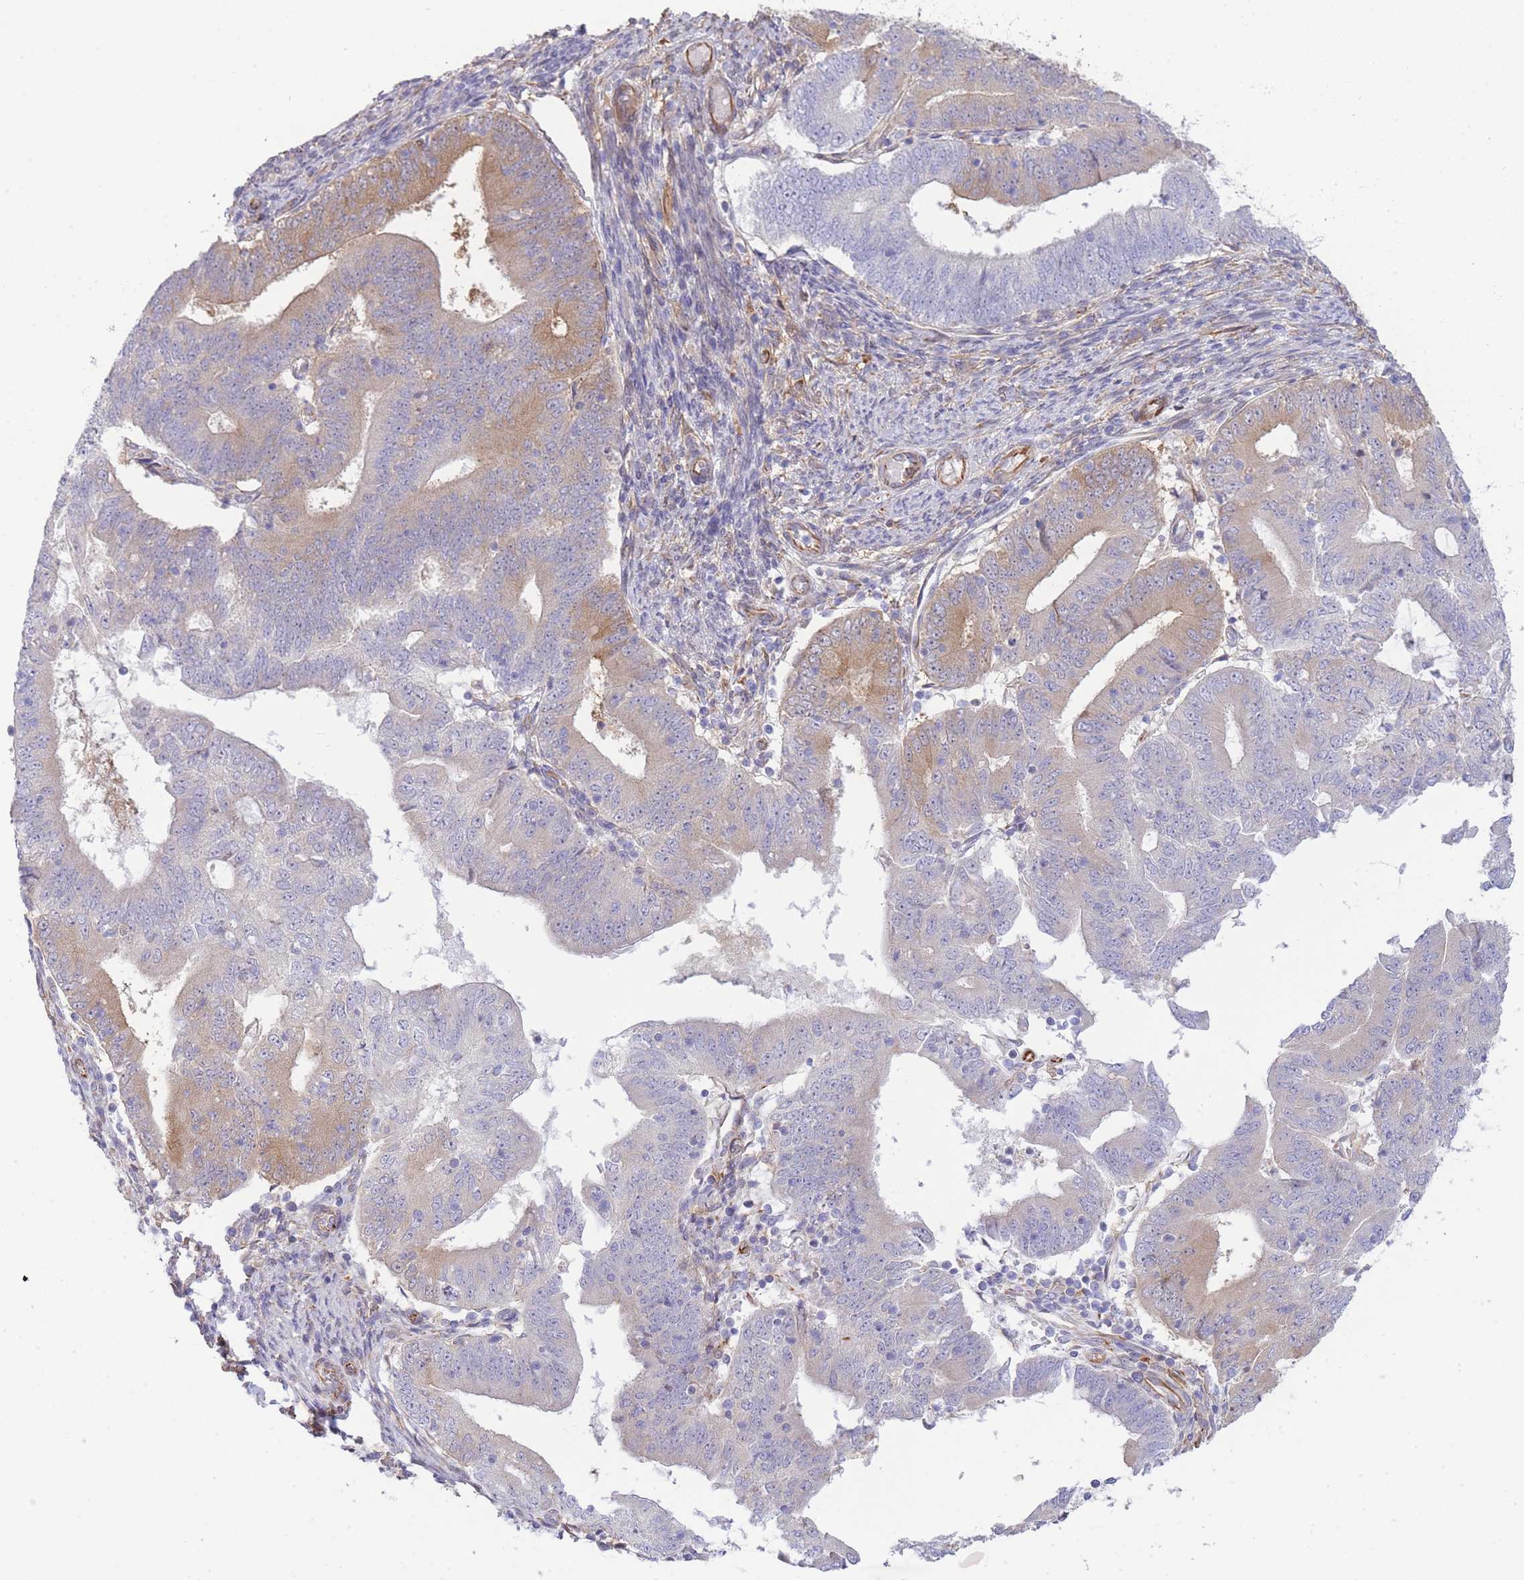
{"staining": {"intensity": "moderate", "quantity": "<25%", "location": "cytoplasmic/membranous"}, "tissue": "endometrial cancer", "cell_type": "Tumor cells", "image_type": "cancer", "snomed": [{"axis": "morphology", "description": "Adenocarcinoma, NOS"}, {"axis": "topography", "description": "Endometrium"}], "caption": "Immunohistochemical staining of adenocarcinoma (endometrial) demonstrates low levels of moderate cytoplasmic/membranous protein staining in approximately <25% of tumor cells. (DAB IHC with brightfield microscopy, high magnification).", "gene": "ECPAS", "patient": {"sex": "female", "age": 70}}